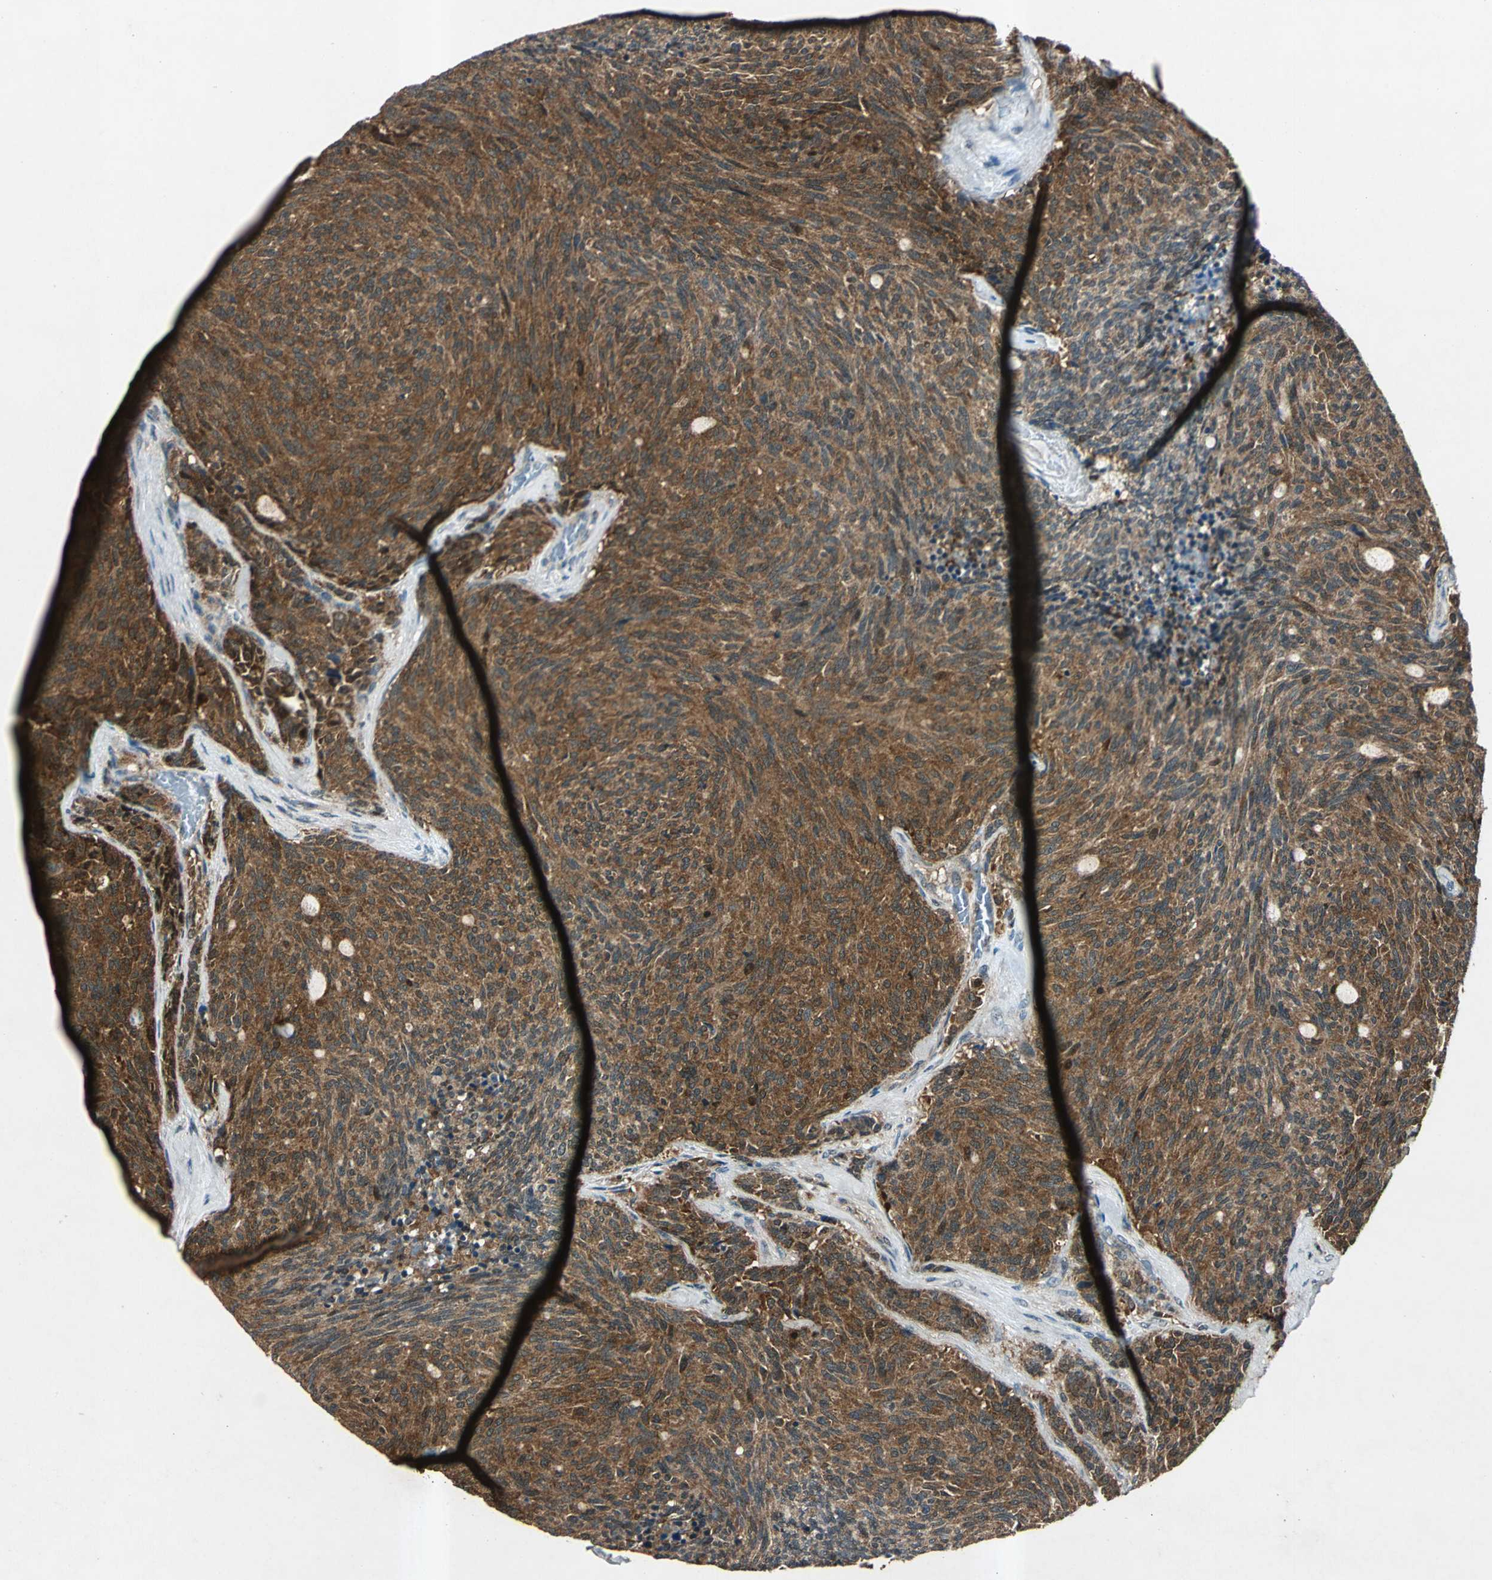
{"staining": {"intensity": "strong", "quantity": ">75%", "location": "cytoplasmic/membranous"}, "tissue": "carcinoid", "cell_type": "Tumor cells", "image_type": "cancer", "snomed": [{"axis": "morphology", "description": "Carcinoid, malignant, NOS"}, {"axis": "topography", "description": "Pancreas"}], "caption": "Immunohistochemical staining of human carcinoid demonstrates strong cytoplasmic/membranous protein positivity in approximately >75% of tumor cells. (DAB (3,3'-diaminobenzidine) = brown stain, brightfield microscopy at high magnification).", "gene": "AHSA1", "patient": {"sex": "female", "age": 54}}